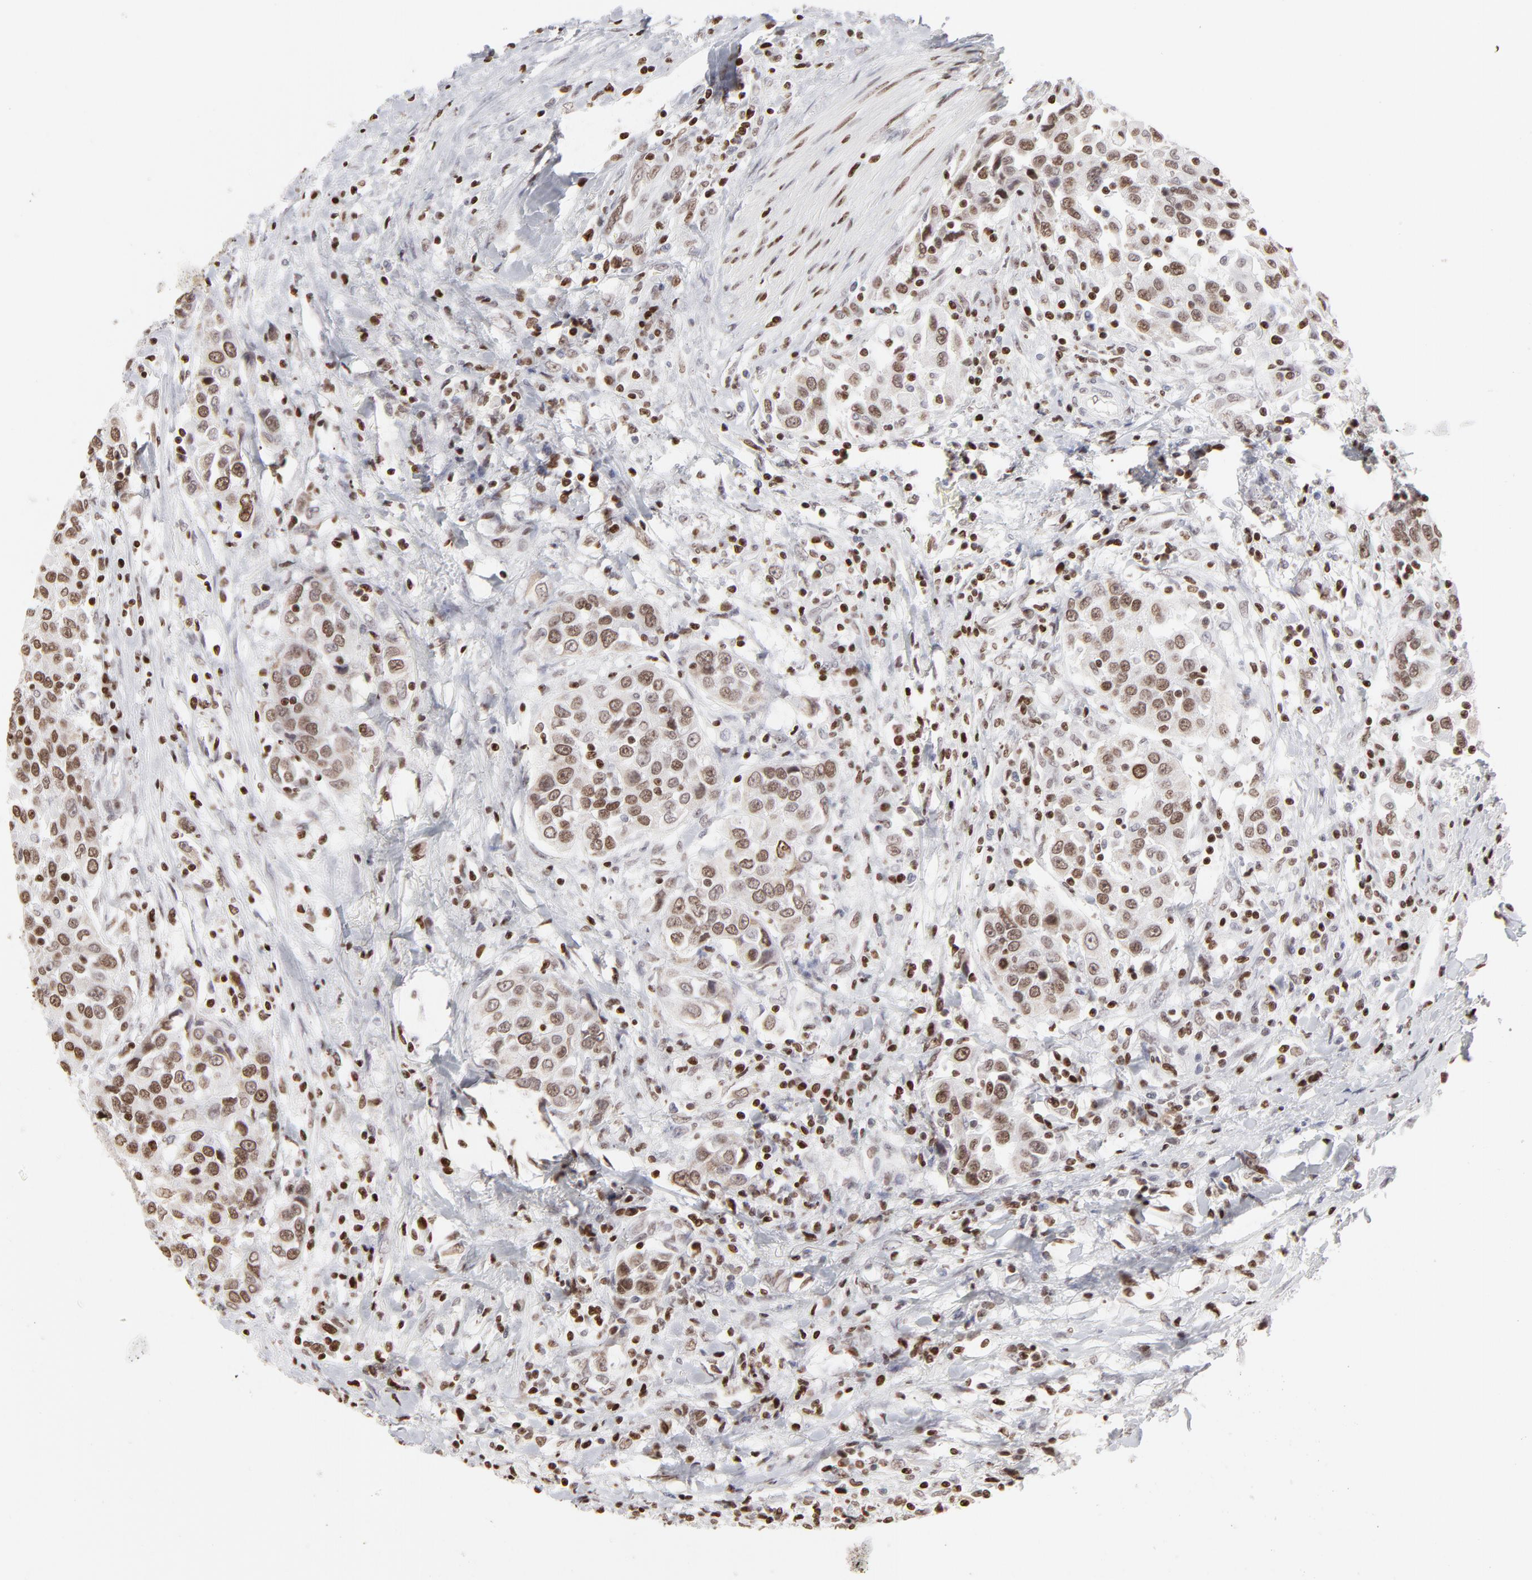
{"staining": {"intensity": "moderate", "quantity": "25%-75%", "location": "nuclear"}, "tissue": "urothelial cancer", "cell_type": "Tumor cells", "image_type": "cancer", "snomed": [{"axis": "morphology", "description": "Urothelial carcinoma, High grade"}, {"axis": "topography", "description": "Urinary bladder"}], "caption": "Immunohistochemistry (IHC) (DAB) staining of high-grade urothelial carcinoma shows moderate nuclear protein staining in approximately 25%-75% of tumor cells. The protein is shown in brown color, while the nuclei are stained blue.", "gene": "PARP1", "patient": {"sex": "female", "age": 80}}